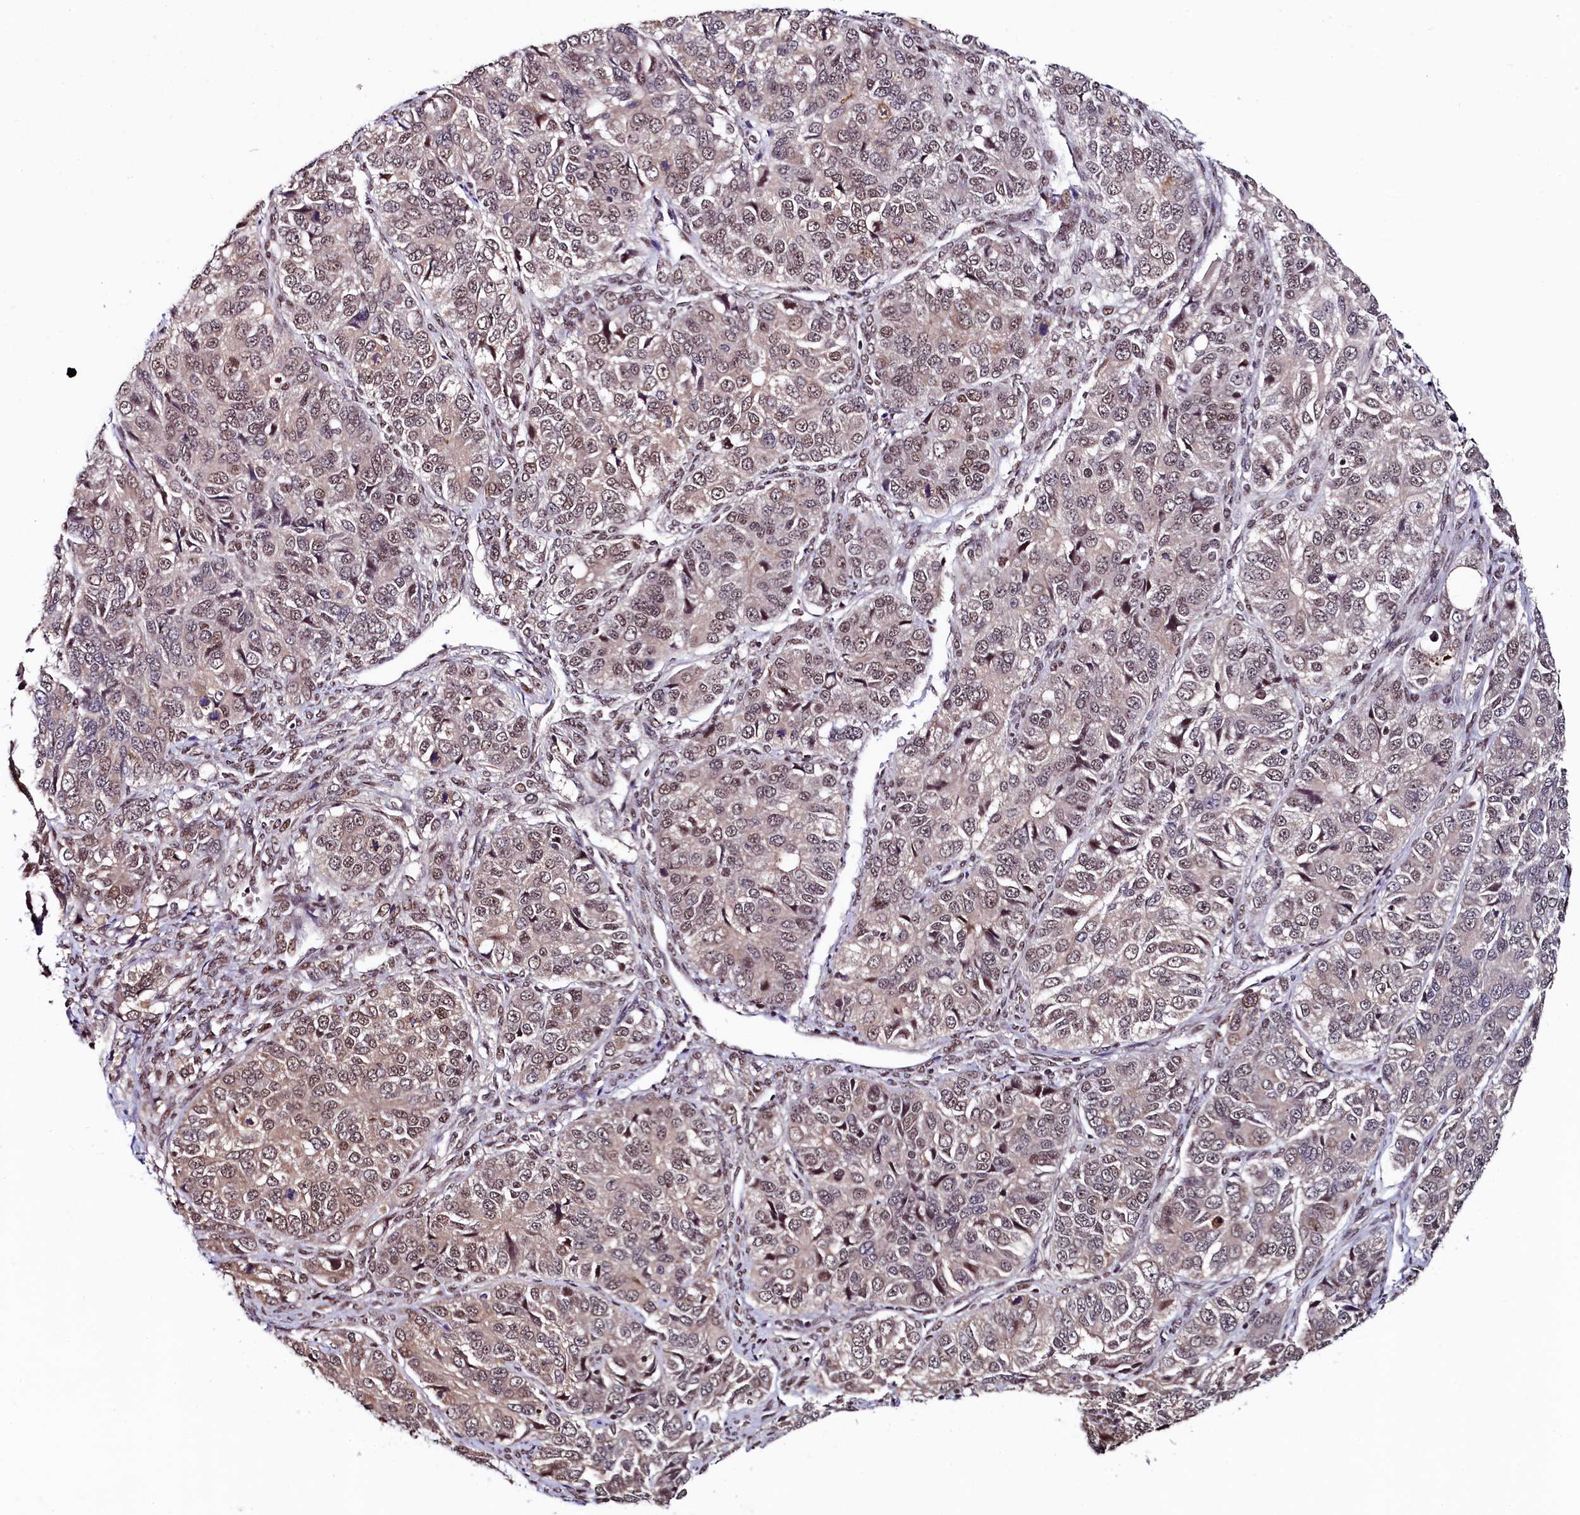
{"staining": {"intensity": "weak", "quantity": ">75%", "location": "nuclear"}, "tissue": "ovarian cancer", "cell_type": "Tumor cells", "image_type": "cancer", "snomed": [{"axis": "morphology", "description": "Carcinoma, endometroid"}, {"axis": "topography", "description": "Ovary"}], "caption": "Ovarian cancer (endometroid carcinoma) stained with a brown dye exhibits weak nuclear positive staining in about >75% of tumor cells.", "gene": "LEO1", "patient": {"sex": "female", "age": 51}}